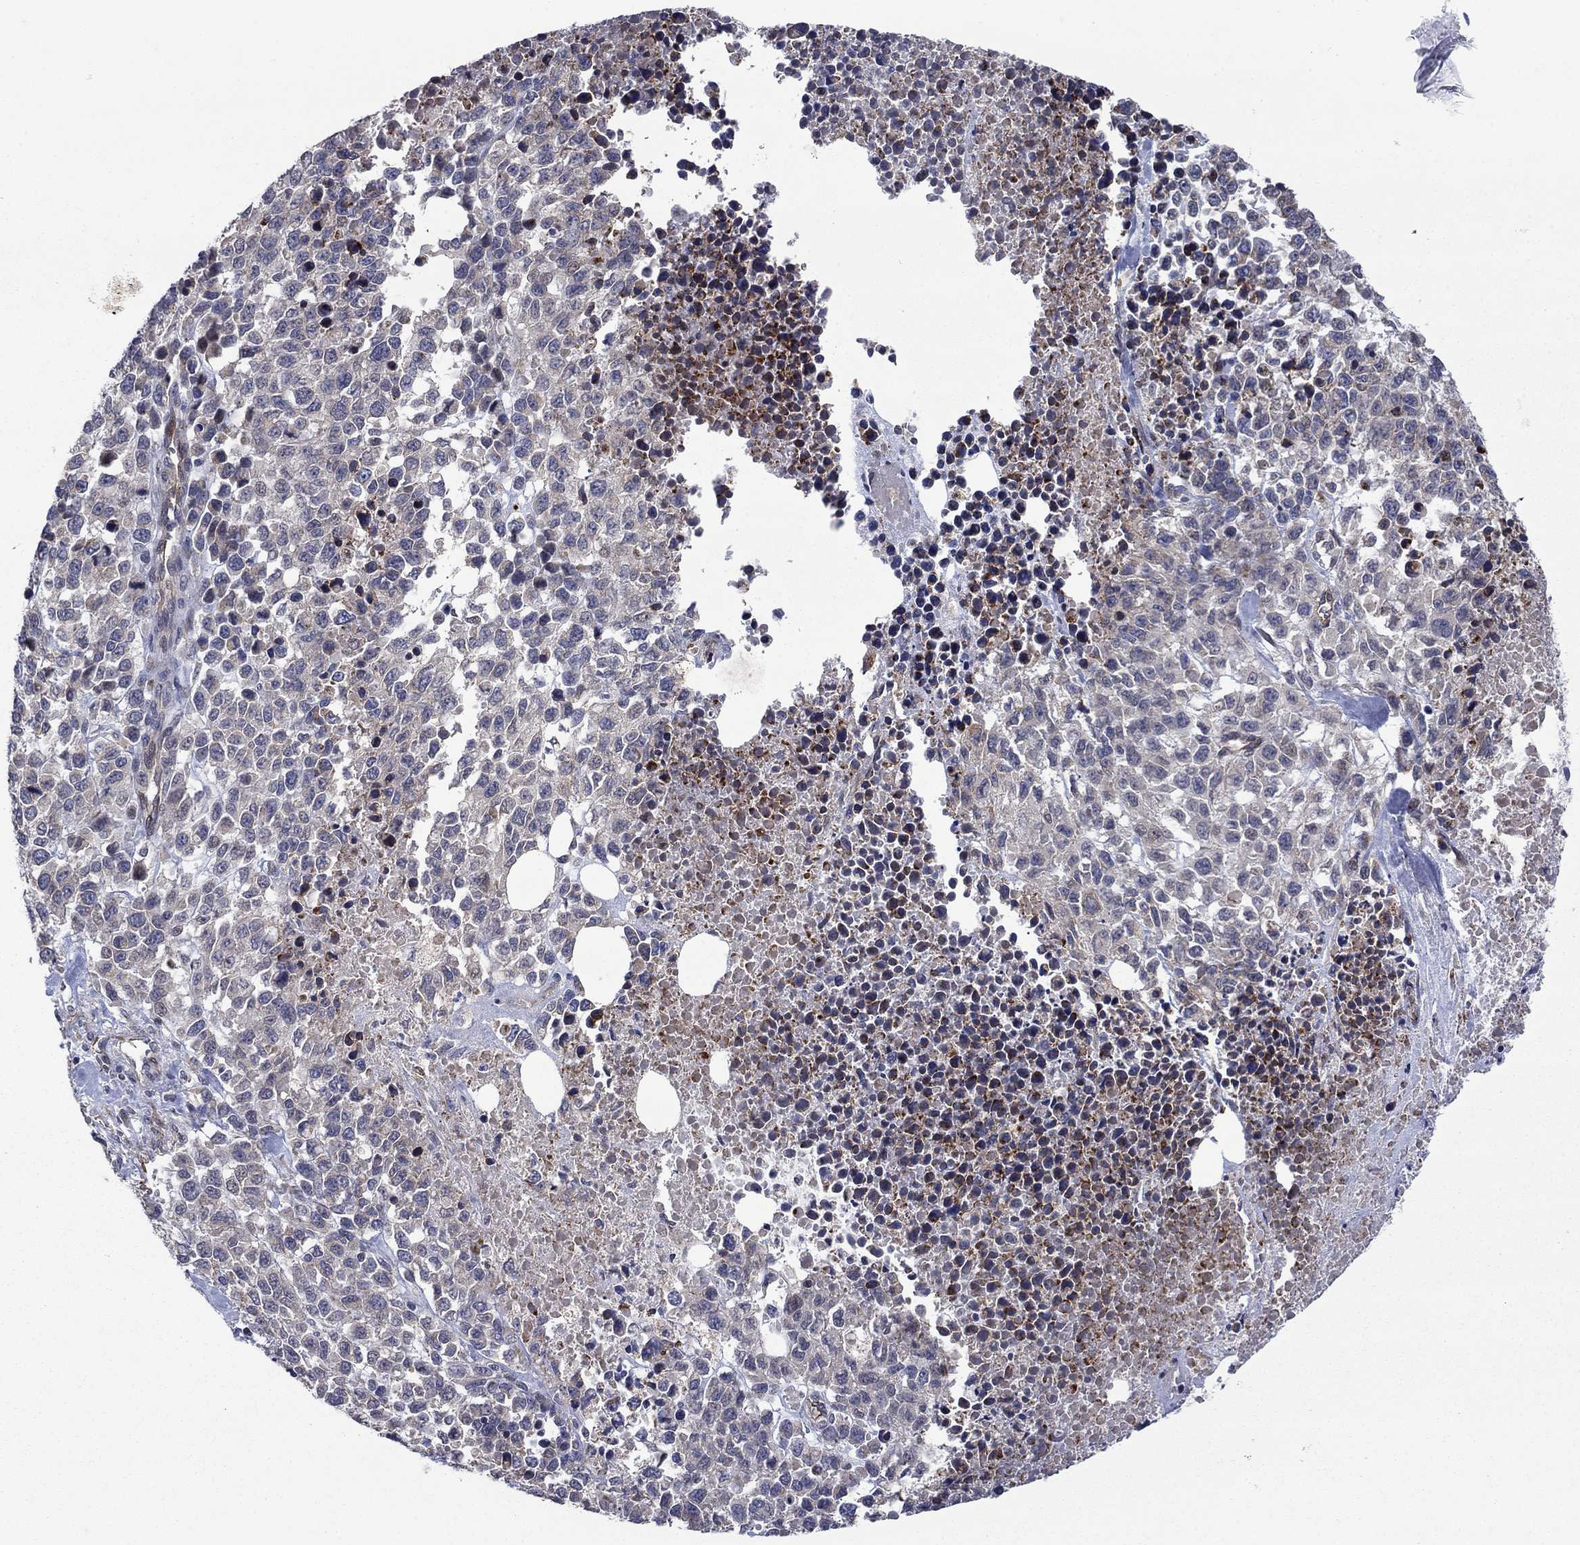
{"staining": {"intensity": "weak", "quantity": "<25%", "location": "cytoplasmic/membranous"}, "tissue": "melanoma", "cell_type": "Tumor cells", "image_type": "cancer", "snomed": [{"axis": "morphology", "description": "Malignant melanoma, Metastatic site"}, {"axis": "topography", "description": "Skin"}], "caption": "Micrograph shows no protein positivity in tumor cells of melanoma tissue.", "gene": "SLC7A1", "patient": {"sex": "male", "age": 84}}